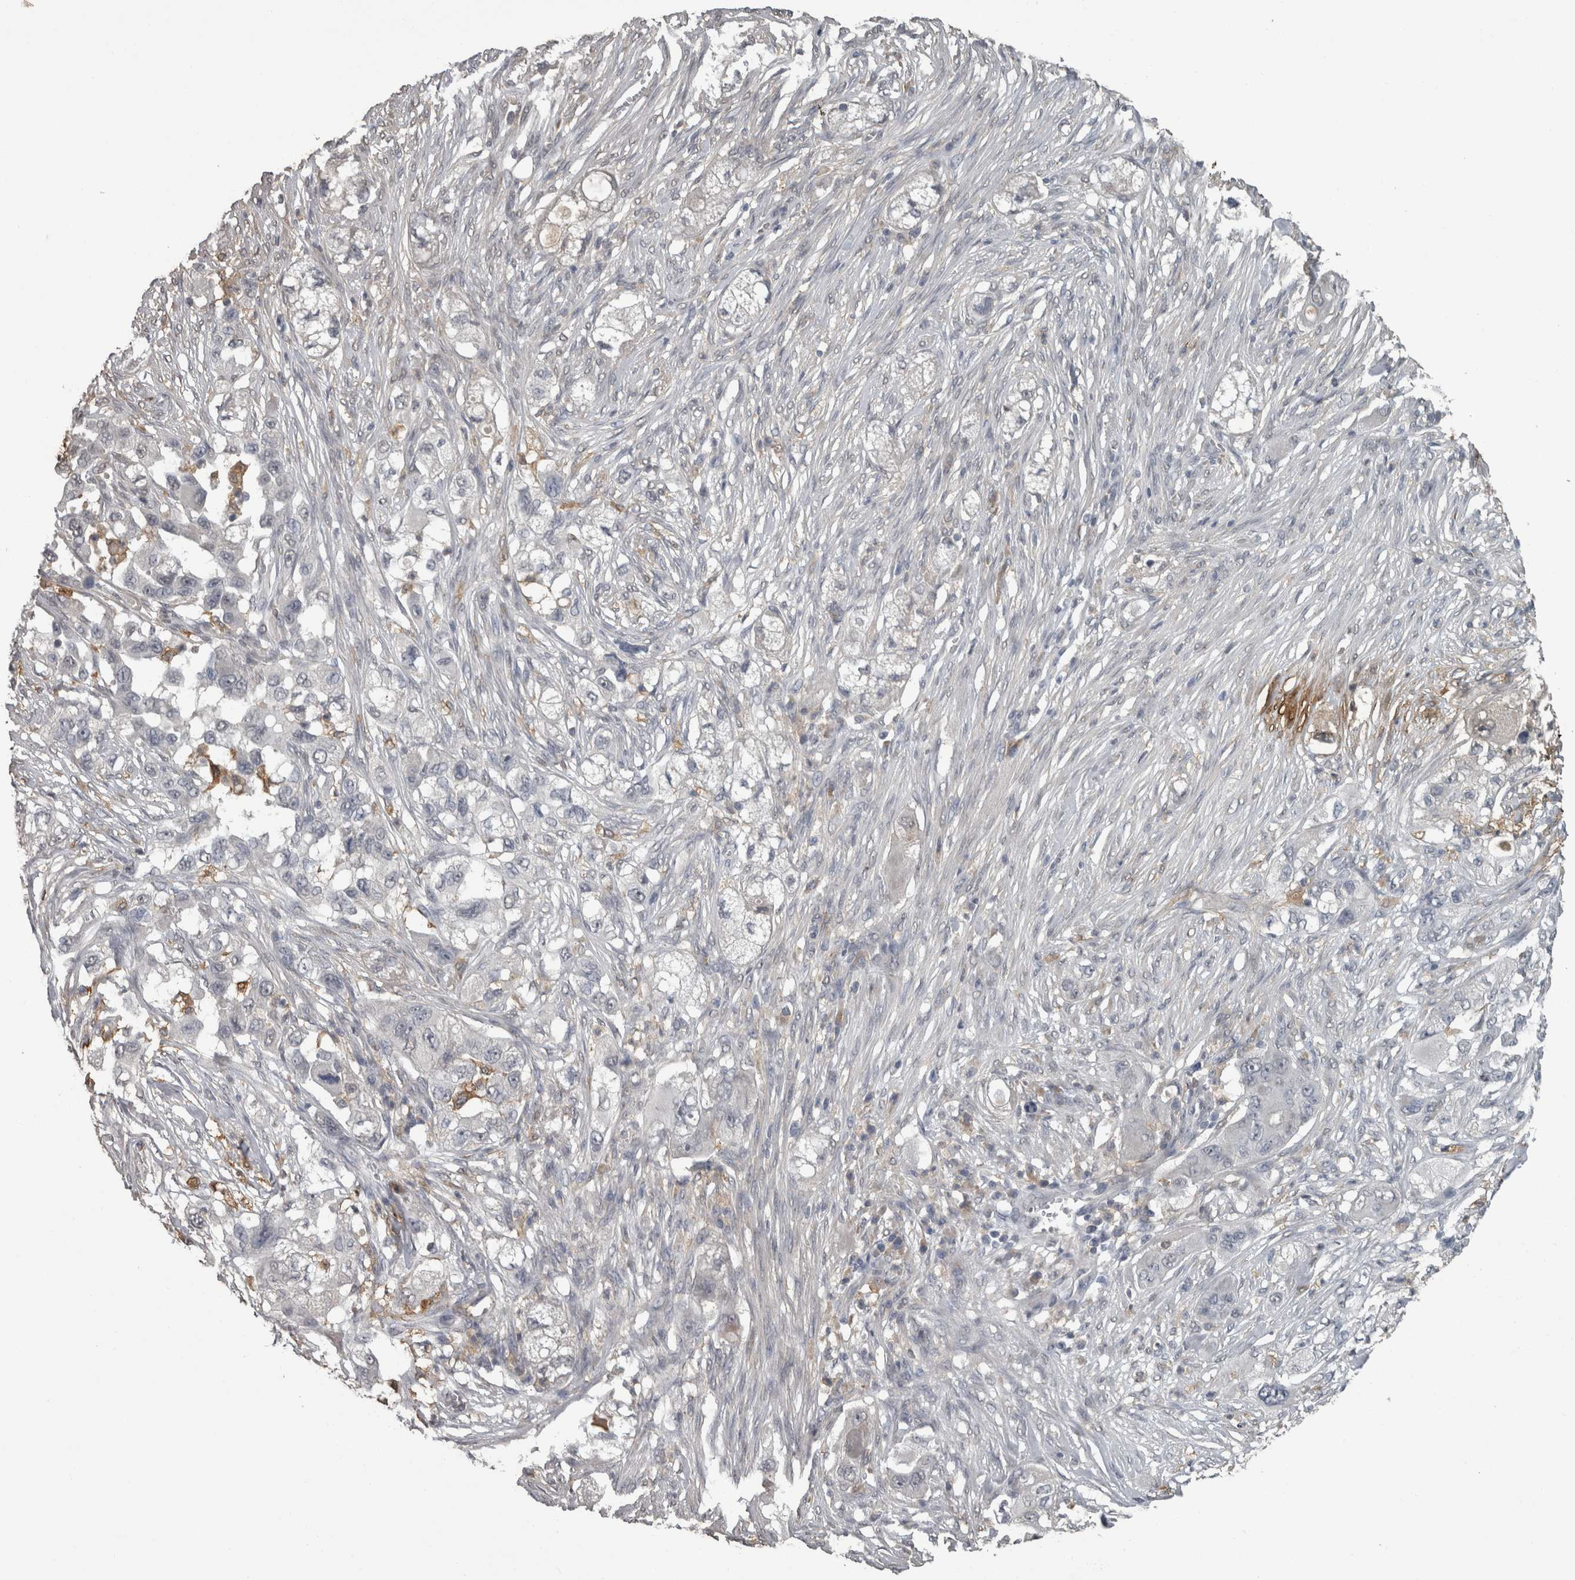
{"staining": {"intensity": "negative", "quantity": "none", "location": "none"}, "tissue": "pancreatic cancer", "cell_type": "Tumor cells", "image_type": "cancer", "snomed": [{"axis": "morphology", "description": "Adenocarcinoma, NOS"}, {"axis": "topography", "description": "Pancreas"}], "caption": "This is an immunohistochemistry histopathology image of human pancreatic adenocarcinoma. There is no staining in tumor cells.", "gene": "PIK3AP1", "patient": {"sex": "female", "age": 78}}